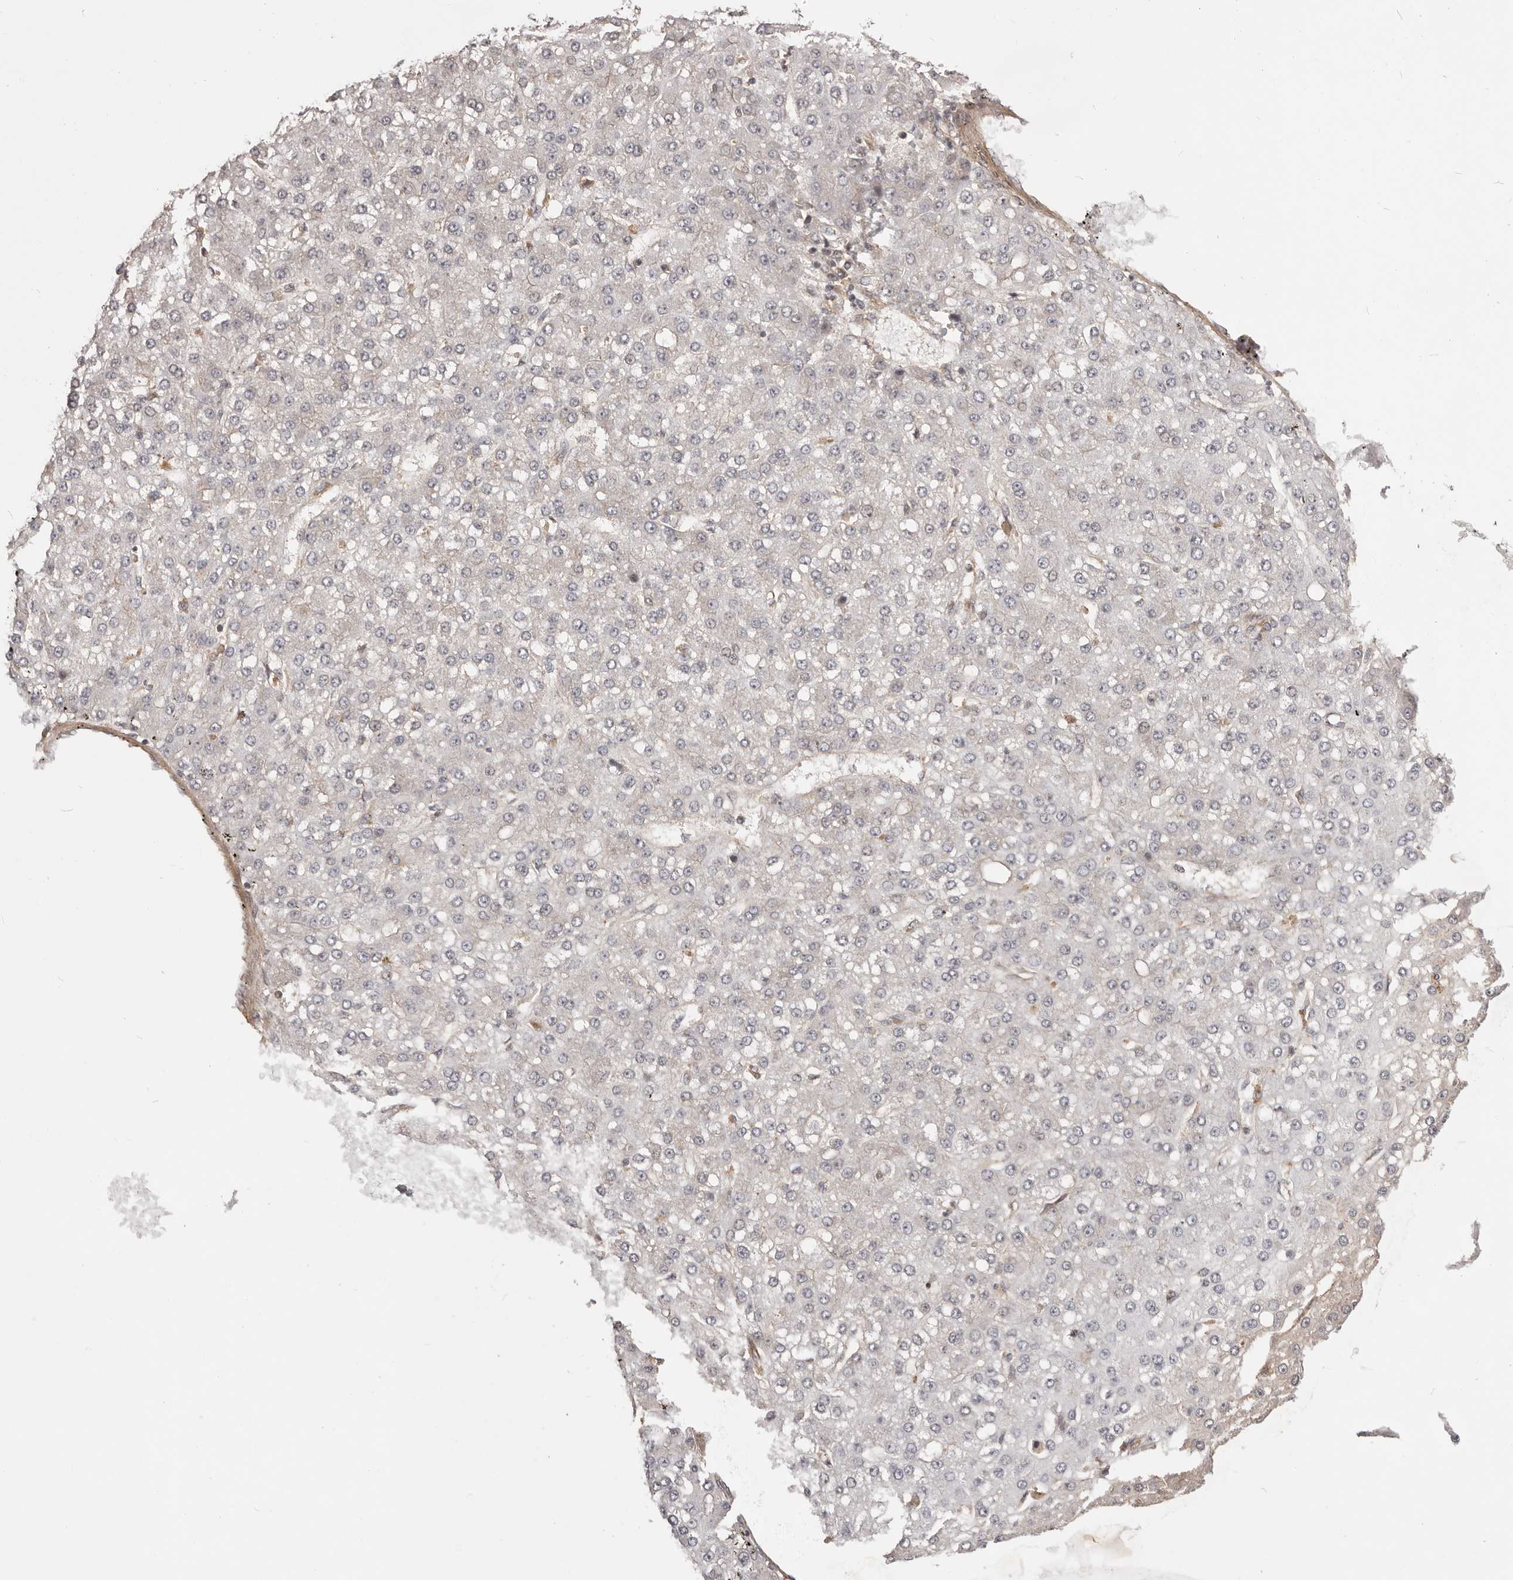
{"staining": {"intensity": "negative", "quantity": "none", "location": "none"}, "tissue": "liver cancer", "cell_type": "Tumor cells", "image_type": "cancer", "snomed": [{"axis": "morphology", "description": "Carcinoma, Hepatocellular, NOS"}, {"axis": "topography", "description": "Liver"}], "caption": "Liver cancer (hepatocellular carcinoma) was stained to show a protein in brown. There is no significant expression in tumor cells. (Stains: DAB immunohistochemistry with hematoxylin counter stain, Microscopy: brightfield microscopy at high magnification).", "gene": "NFKBIA", "patient": {"sex": "male", "age": 67}}